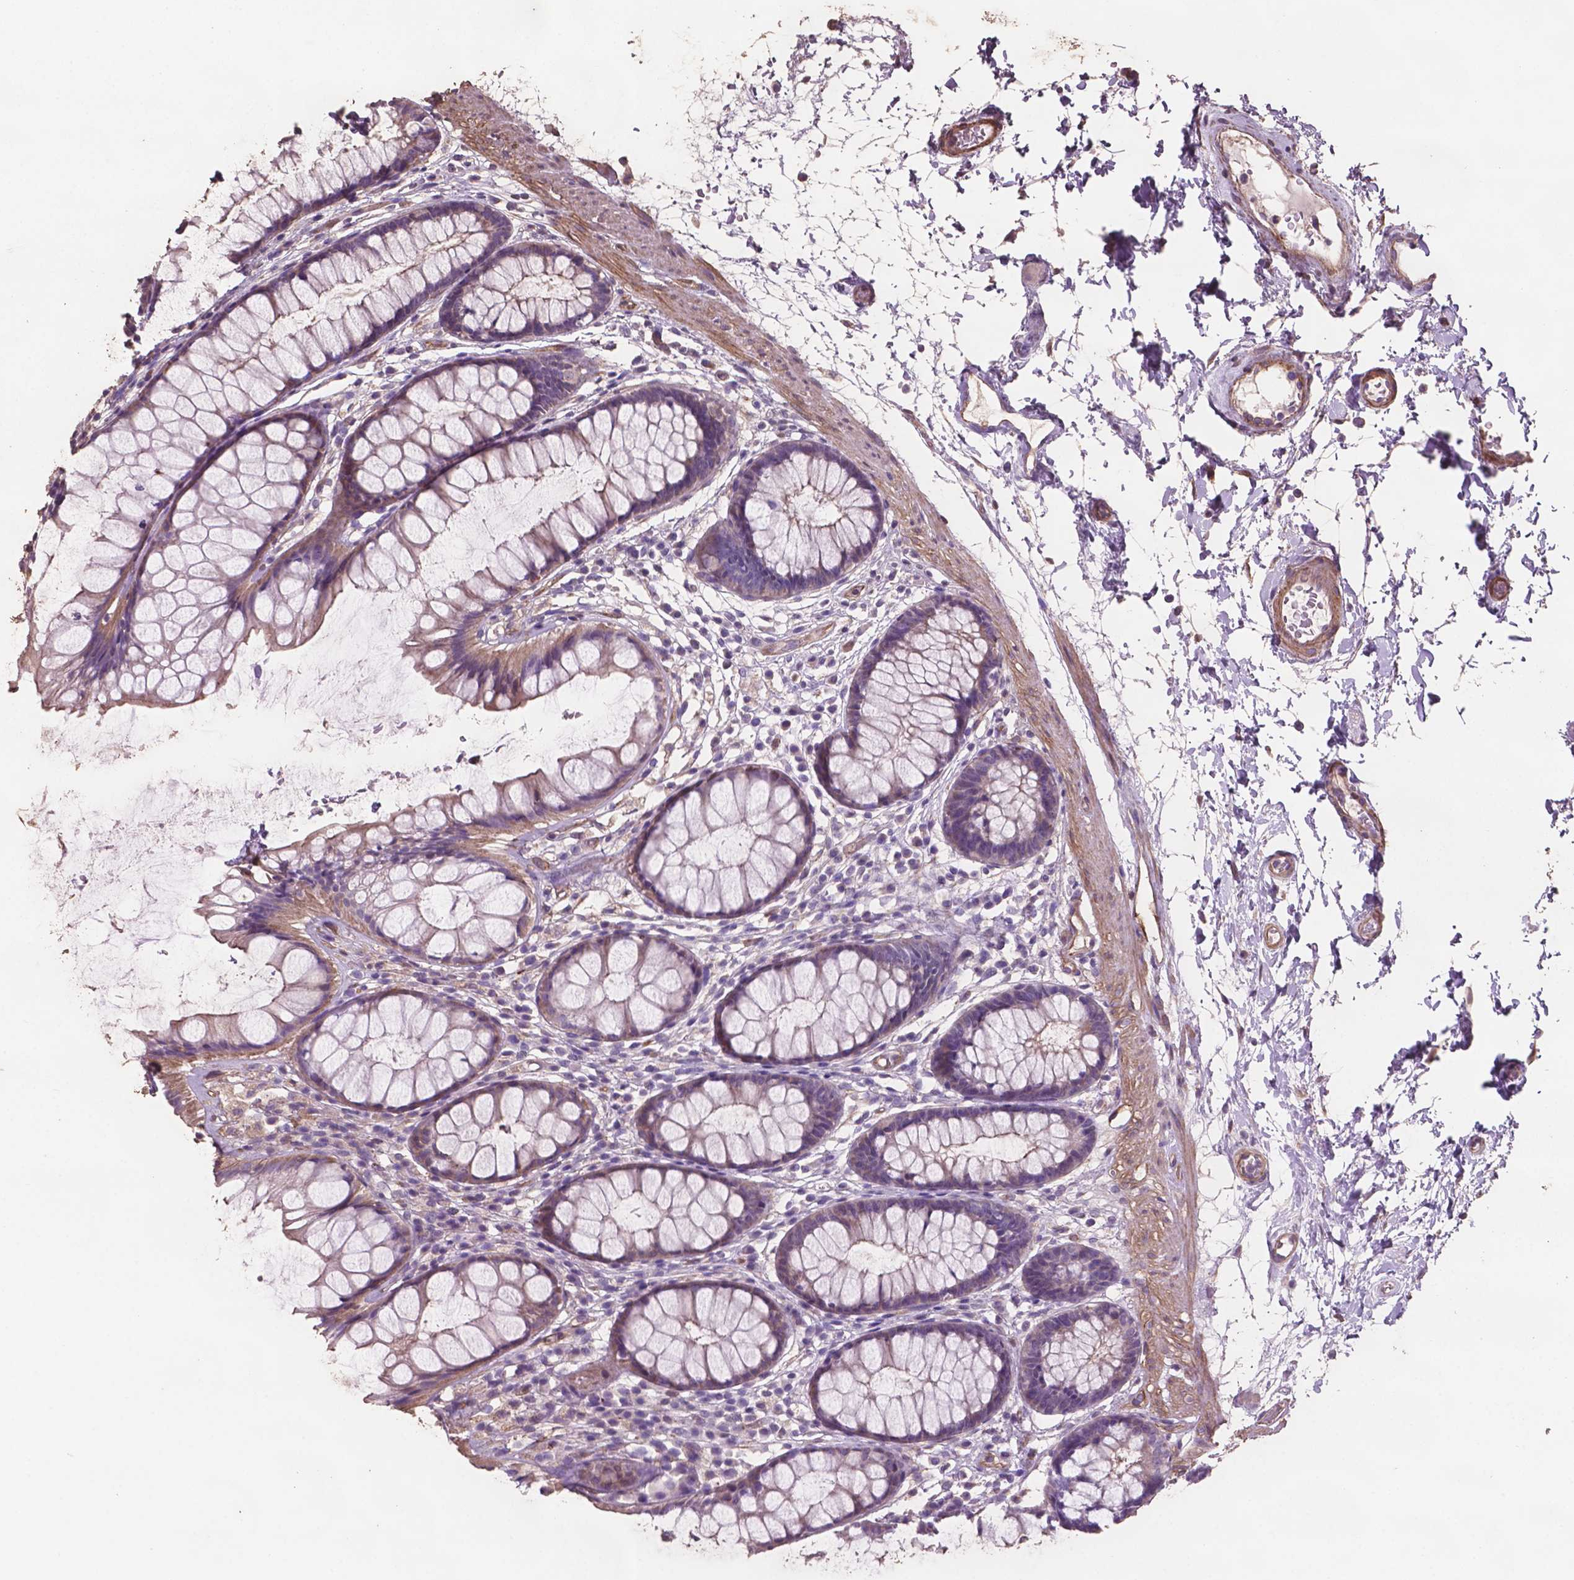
{"staining": {"intensity": "moderate", "quantity": "25%-75%", "location": "cytoplasmic/membranous"}, "tissue": "rectum", "cell_type": "Glandular cells", "image_type": "normal", "snomed": [{"axis": "morphology", "description": "Normal tissue, NOS"}, {"axis": "topography", "description": "Rectum"}], "caption": "This image reveals immunohistochemistry staining of benign rectum, with medium moderate cytoplasmic/membranous expression in about 25%-75% of glandular cells.", "gene": "COMMD4", "patient": {"sex": "male", "age": 72}}